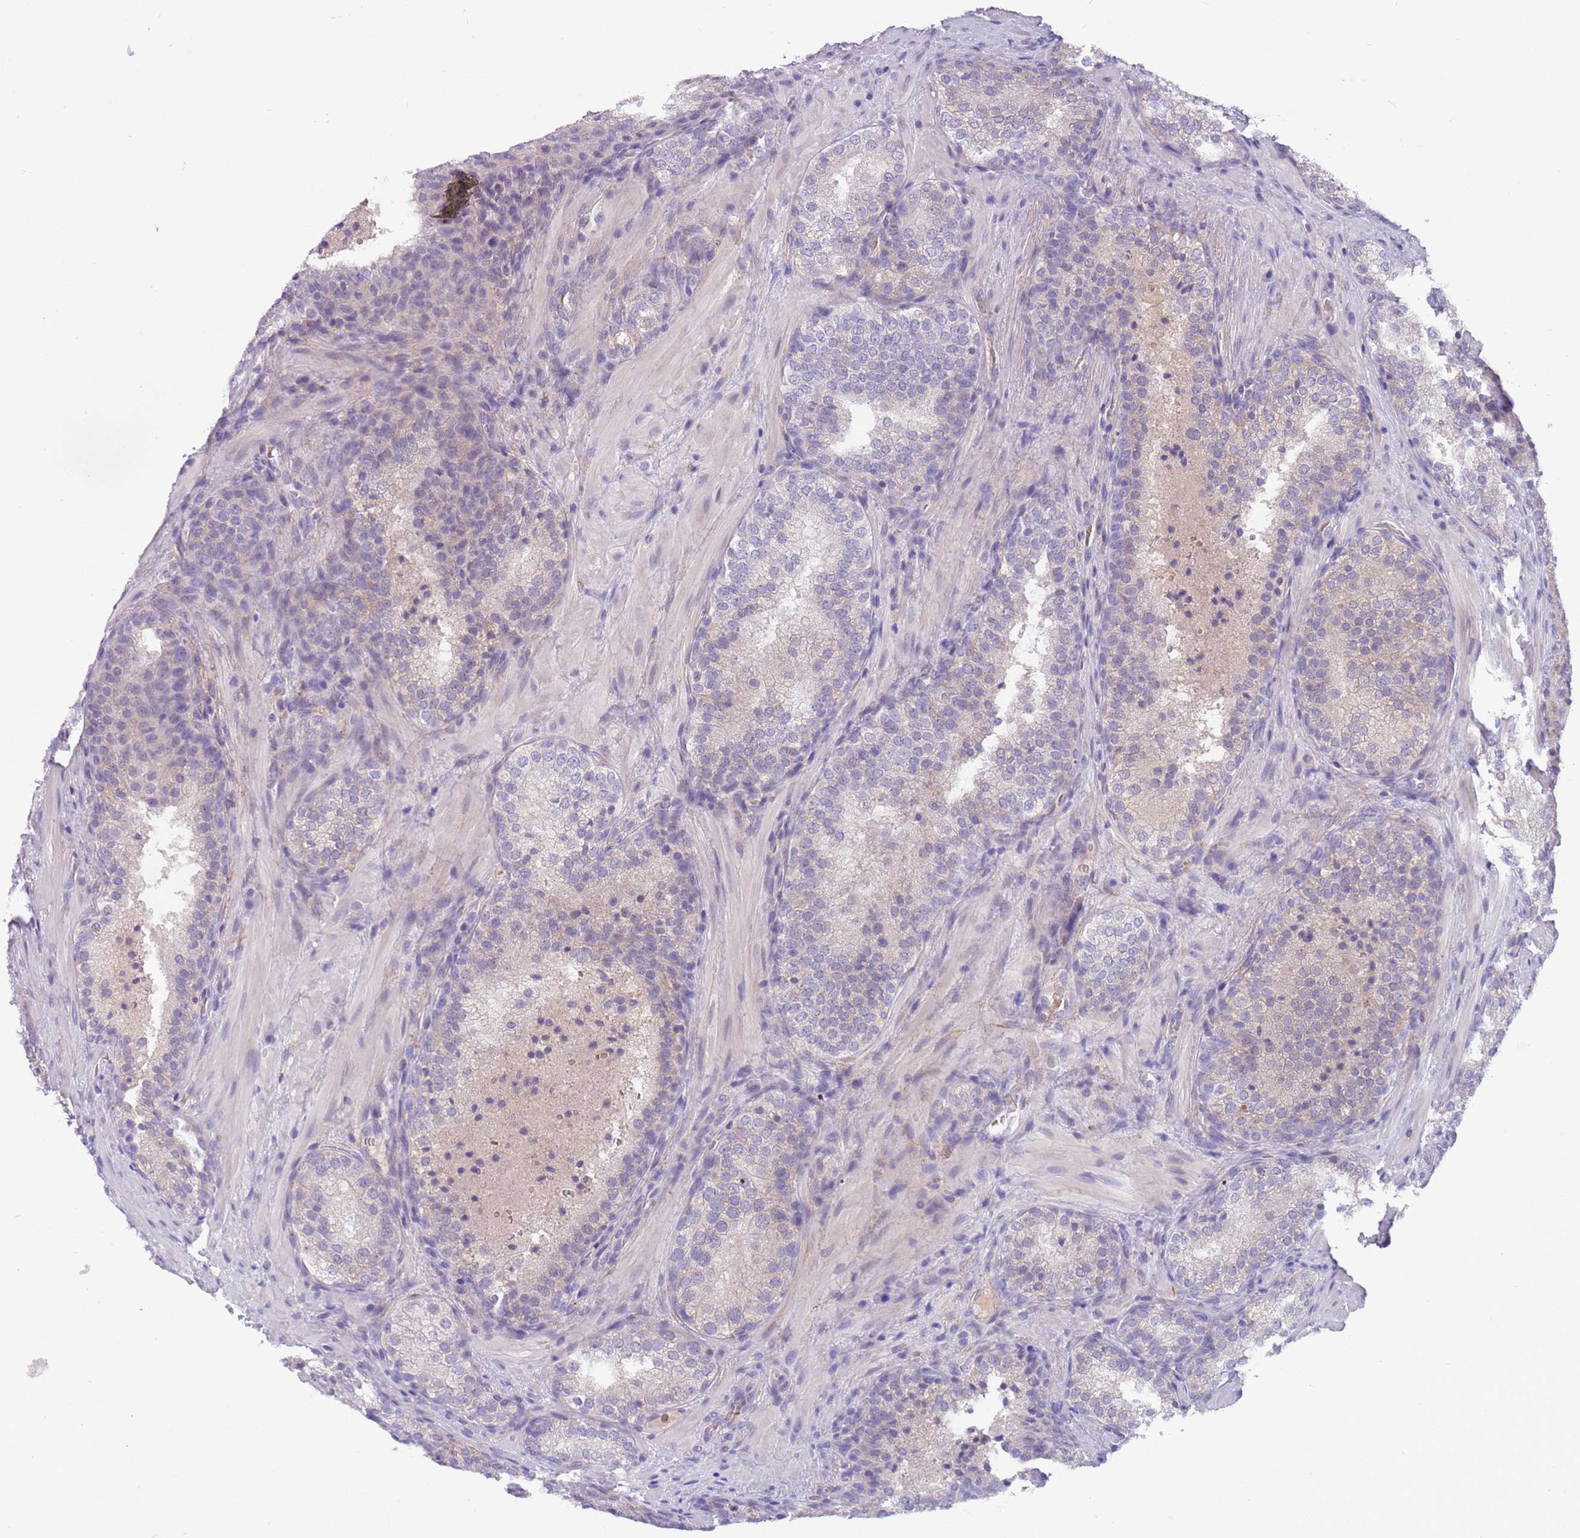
{"staining": {"intensity": "negative", "quantity": "none", "location": "none"}, "tissue": "prostate cancer", "cell_type": "Tumor cells", "image_type": "cancer", "snomed": [{"axis": "morphology", "description": "Adenocarcinoma, High grade"}, {"axis": "topography", "description": "Prostate"}], "caption": "Micrograph shows no significant protein staining in tumor cells of prostate adenocarcinoma (high-grade). Nuclei are stained in blue.", "gene": "CFAP73", "patient": {"sex": "male", "age": 56}}